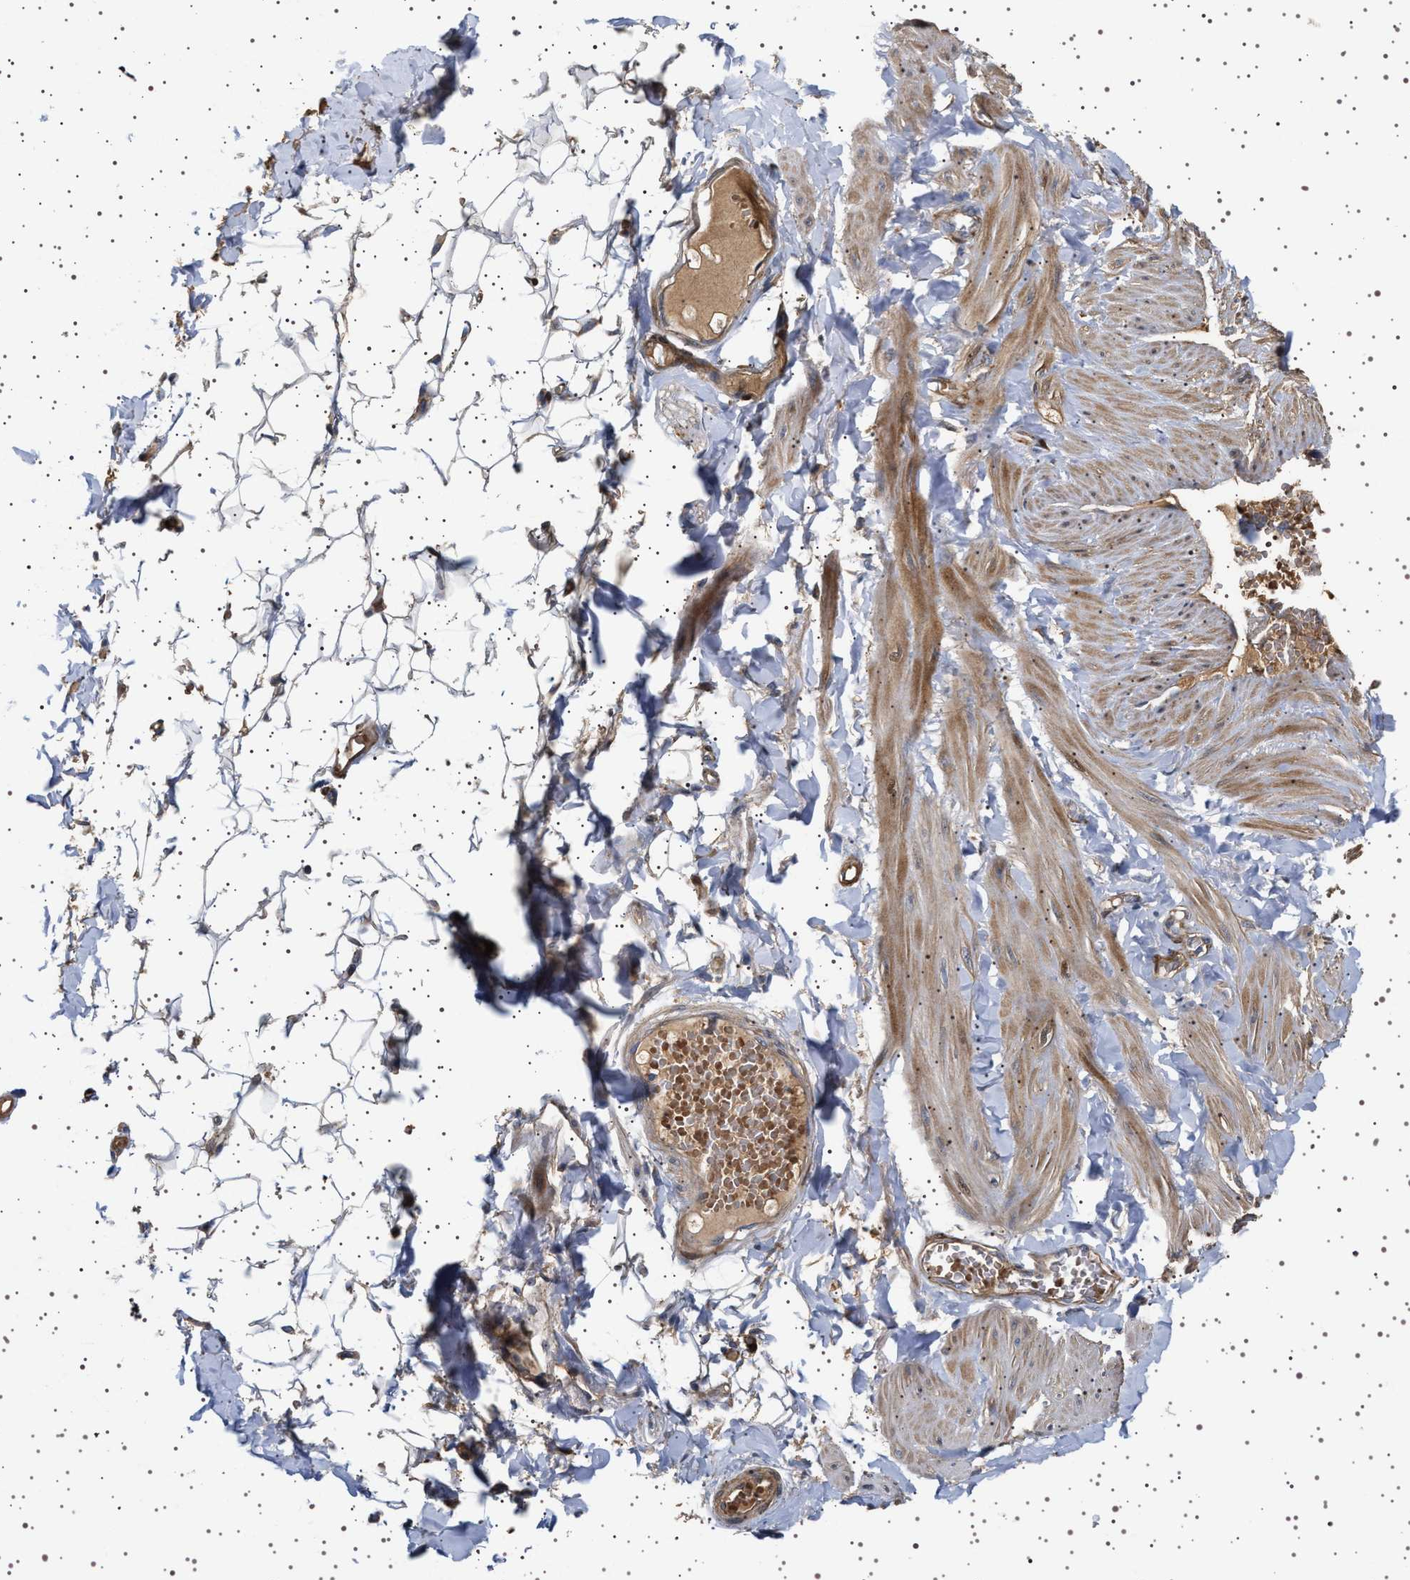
{"staining": {"intensity": "weak", "quantity": ">75%", "location": "cytoplasmic/membranous"}, "tissue": "adipose tissue", "cell_type": "Adipocytes", "image_type": "normal", "snomed": [{"axis": "morphology", "description": "Normal tissue, NOS"}, {"axis": "topography", "description": "Adipose tissue"}, {"axis": "topography", "description": "Vascular tissue"}, {"axis": "topography", "description": "Peripheral nerve tissue"}], "caption": "Adipose tissue stained with IHC displays weak cytoplasmic/membranous positivity in about >75% of adipocytes.", "gene": "GUCY1B1", "patient": {"sex": "male", "age": 25}}